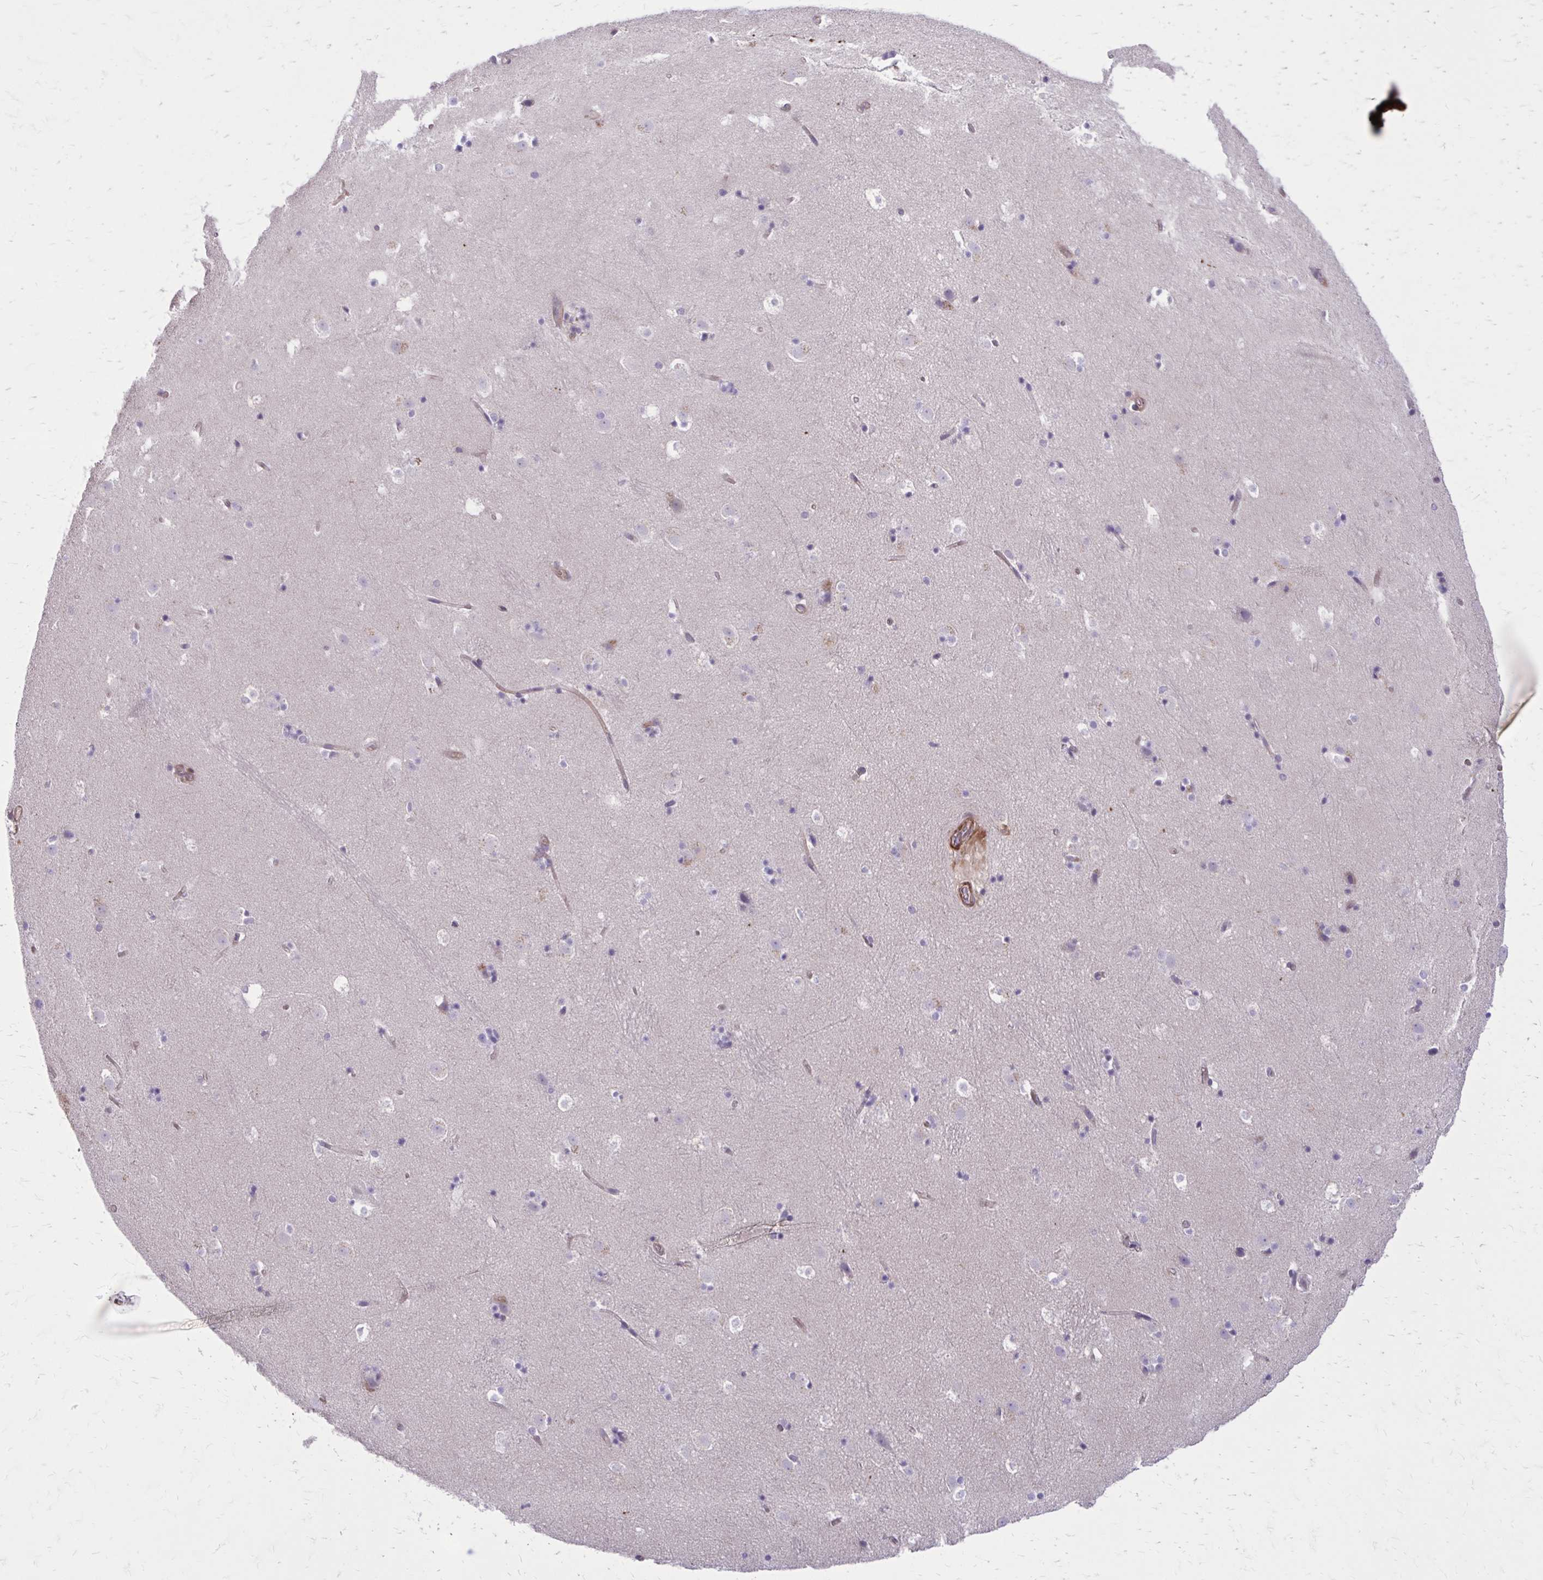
{"staining": {"intensity": "negative", "quantity": "none", "location": "none"}, "tissue": "caudate", "cell_type": "Glial cells", "image_type": "normal", "snomed": [{"axis": "morphology", "description": "Normal tissue, NOS"}, {"axis": "topography", "description": "Lateral ventricle wall"}], "caption": "This histopathology image is of normal caudate stained with IHC to label a protein in brown with the nuclei are counter-stained blue. There is no expression in glial cells.", "gene": "FAP", "patient": {"sex": "male", "age": 37}}